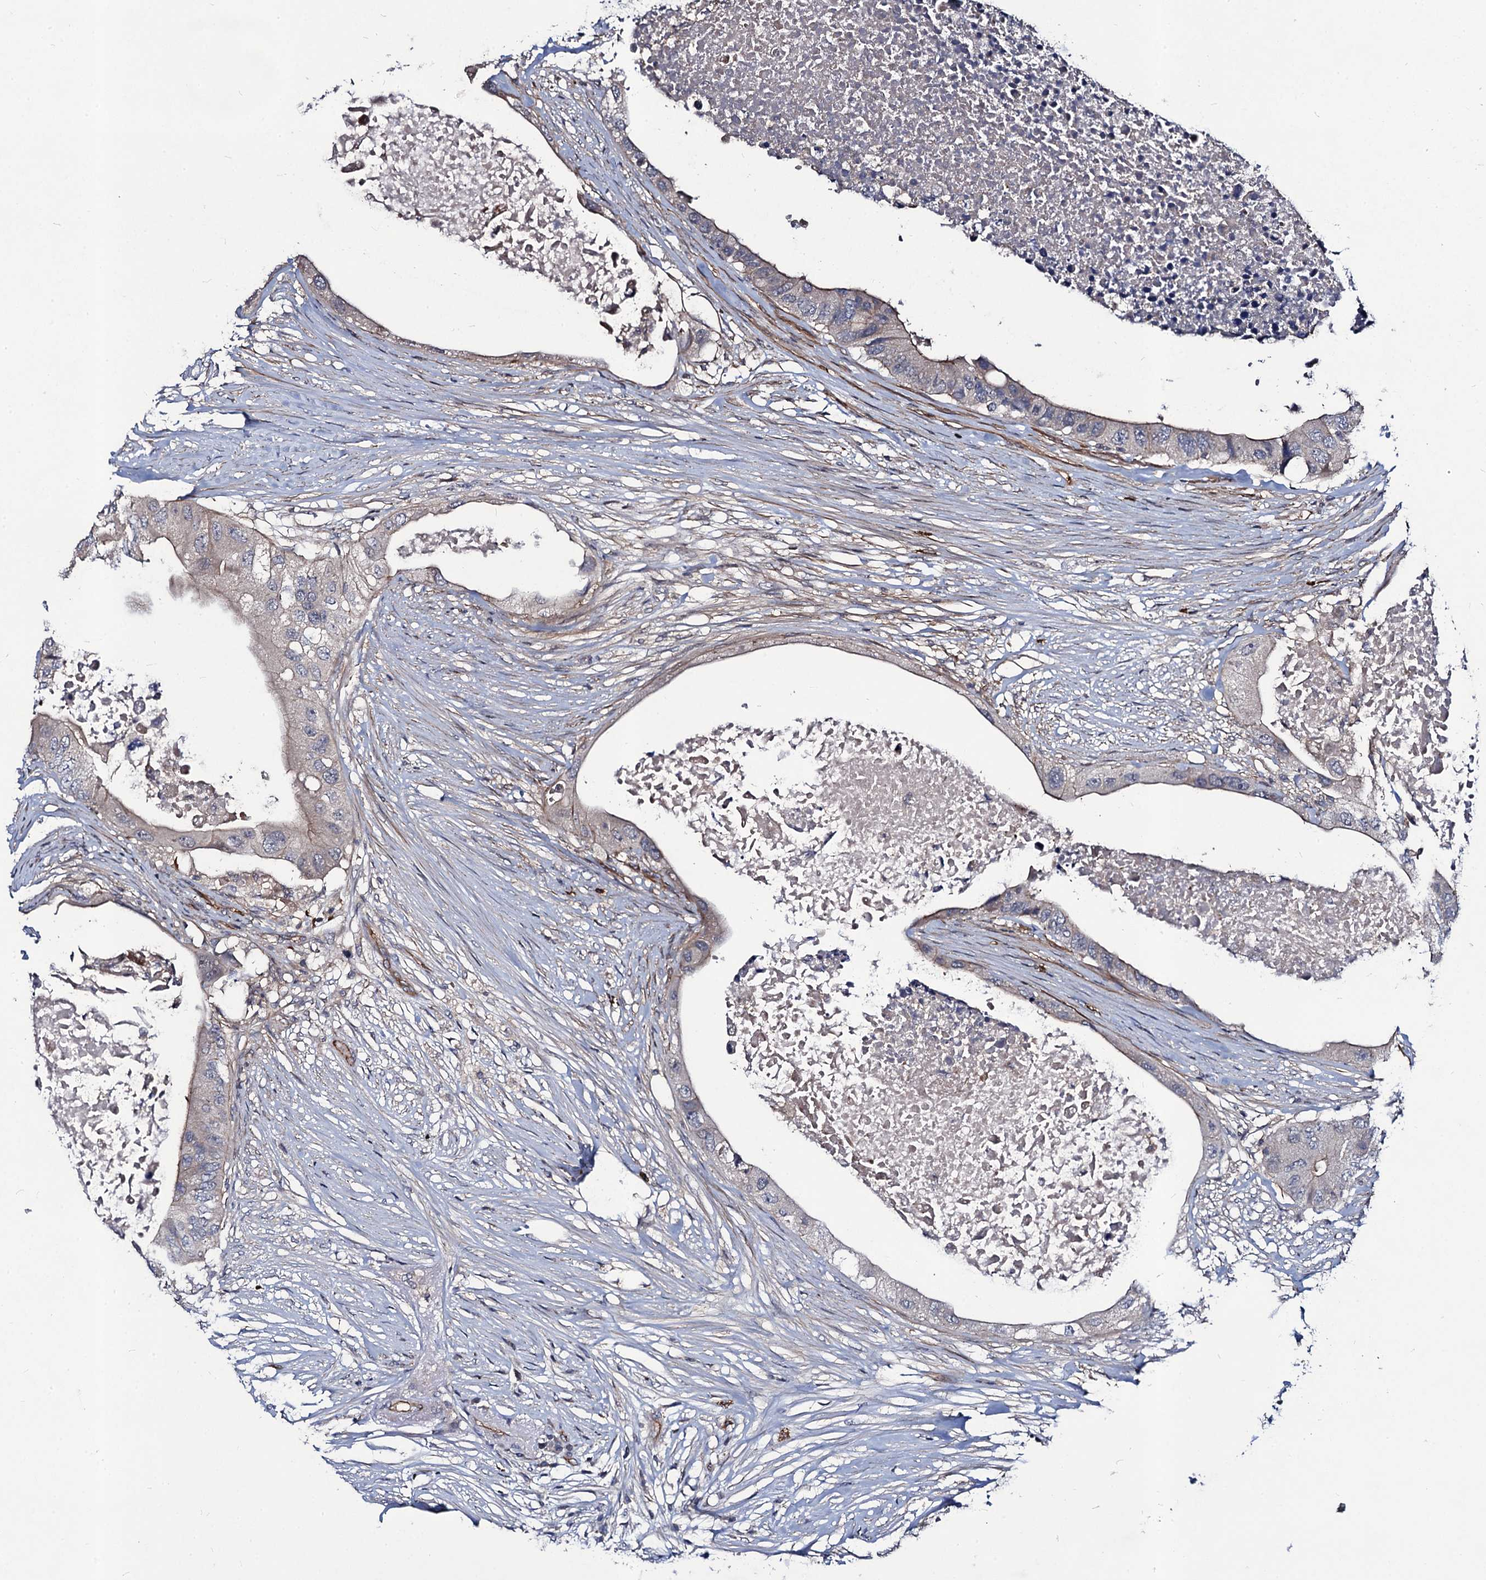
{"staining": {"intensity": "weak", "quantity": "<25%", "location": "cytoplasmic/membranous"}, "tissue": "colorectal cancer", "cell_type": "Tumor cells", "image_type": "cancer", "snomed": [{"axis": "morphology", "description": "Adenocarcinoma, NOS"}, {"axis": "topography", "description": "Colon"}], "caption": "Protein analysis of colorectal cancer (adenocarcinoma) reveals no significant positivity in tumor cells.", "gene": "KXD1", "patient": {"sex": "male", "age": 71}}